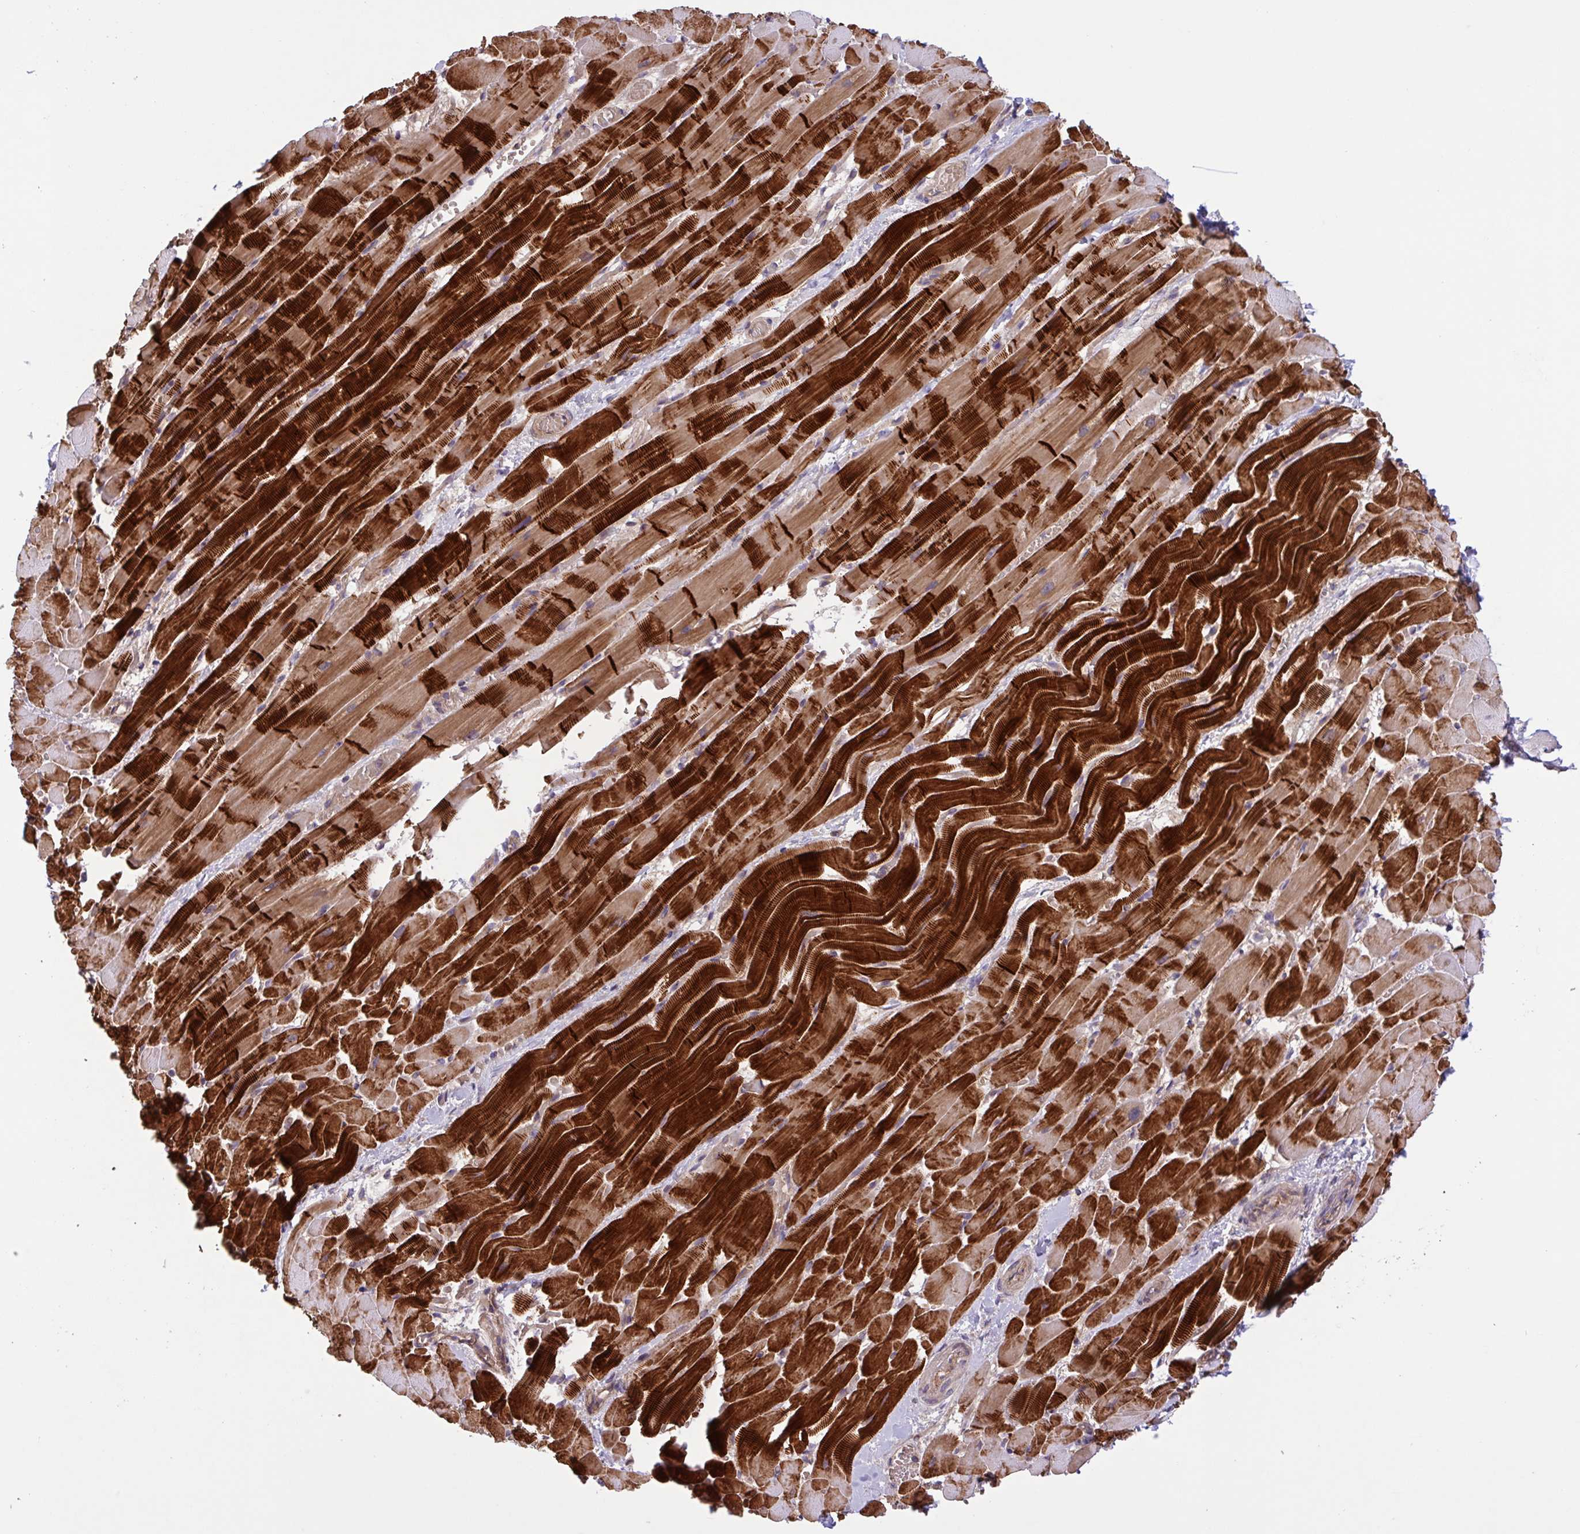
{"staining": {"intensity": "strong", "quantity": ">75%", "location": "cytoplasmic/membranous"}, "tissue": "heart muscle", "cell_type": "Cardiomyocytes", "image_type": "normal", "snomed": [{"axis": "morphology", "description": "Normal tissue, NOS"}, {"axis": "topography", "description": "Heart"}], "caption": "IHC (DAB) staining of normal human heart muscle shows strong cytoplasmic/membranous protein positivity in about >75% of cardiomyocytes.", "gene": "INTS10", "patient": {"sex": "male", "age": 37}}